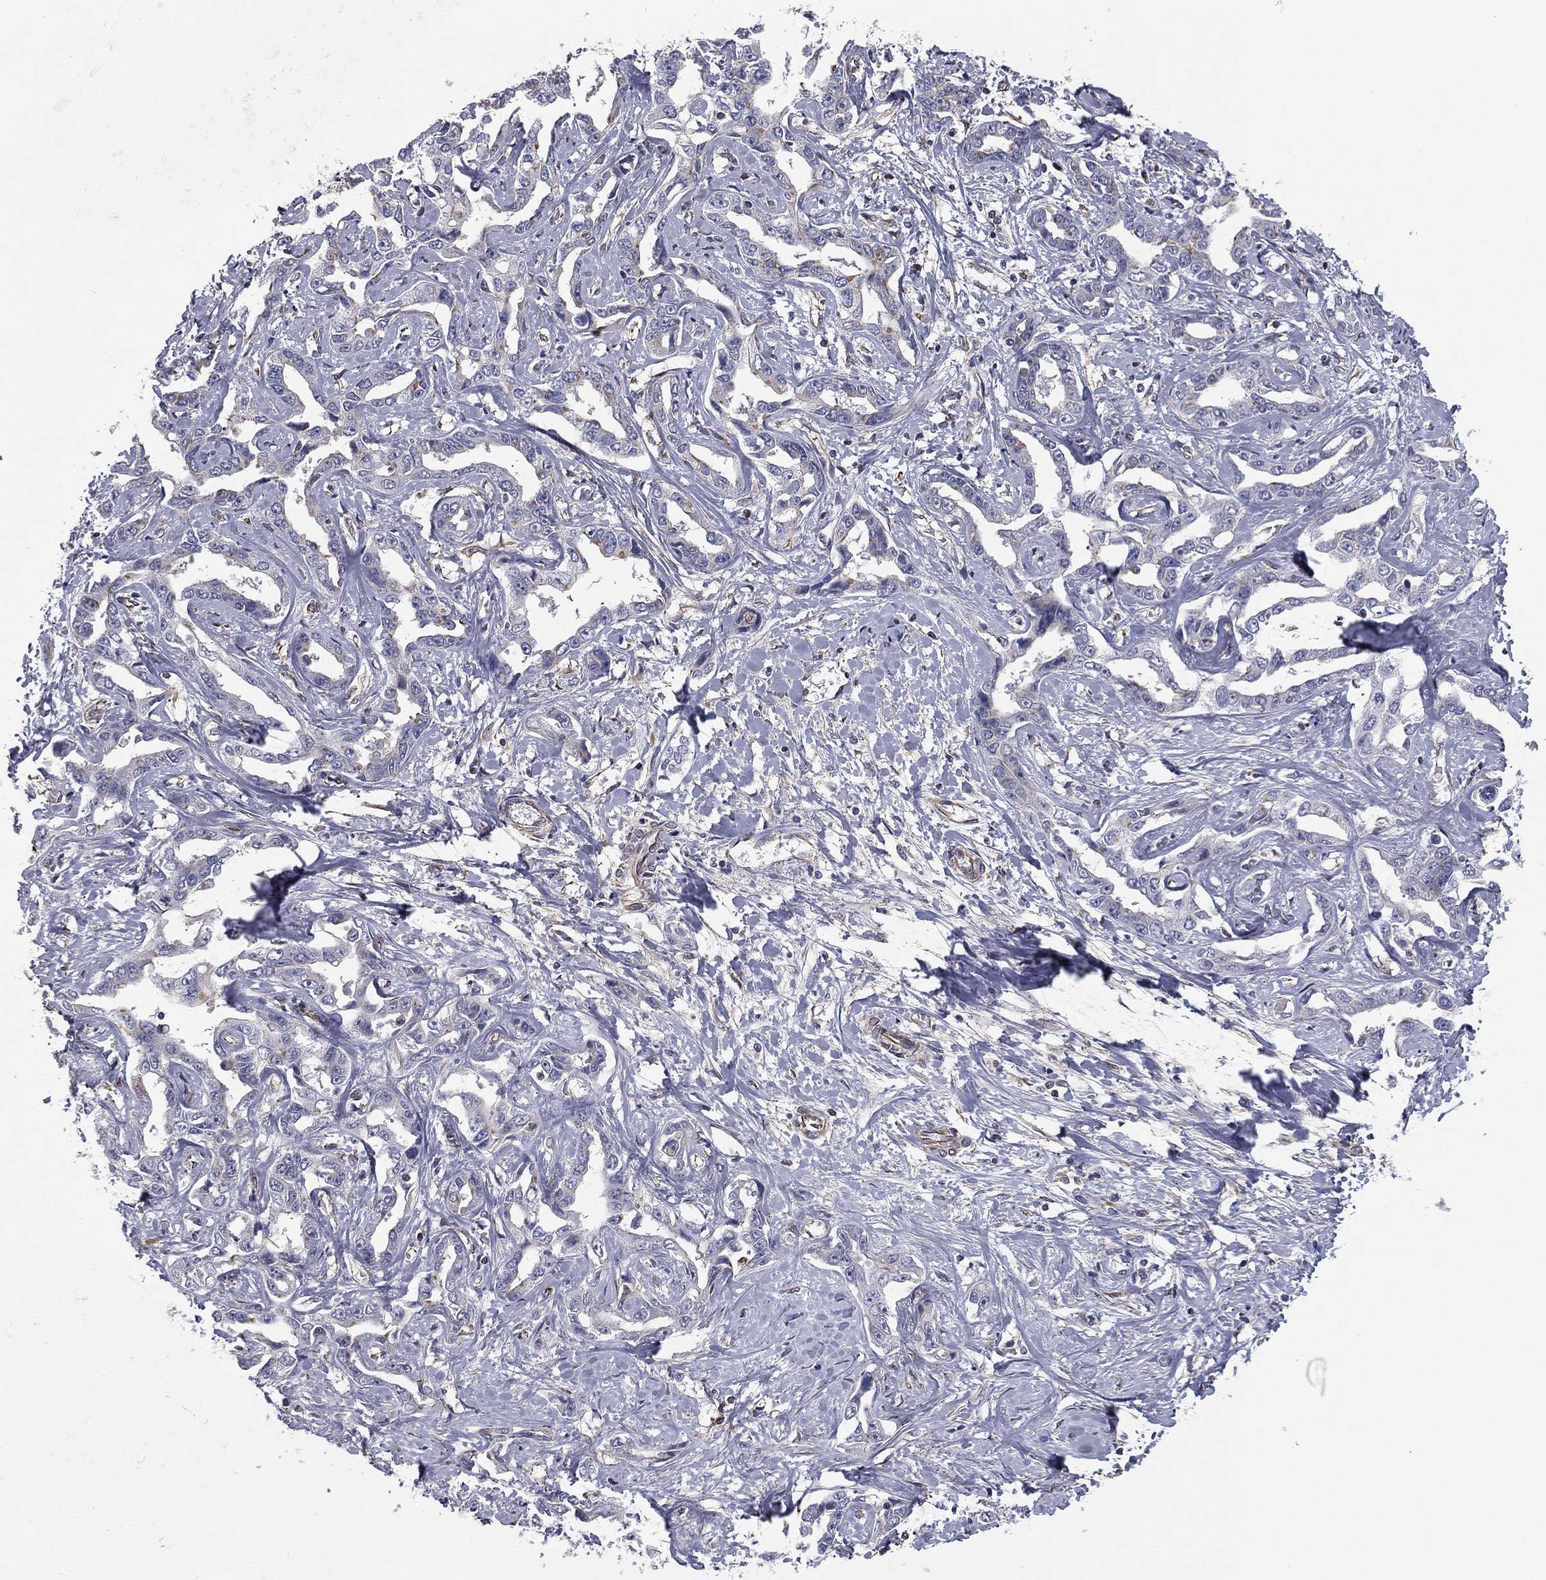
{"staining": {"intensity": "negative", "quantity": "none", "location": "none"}, "tissue": "liver cancer", "cell_type": "Tumor cells", "image_type": "cancer", "snomed": [{"axis": "morphology", "description": "Cholangiocarcinoma"}, {"axis": "topography", "description": "Liver"}], "caption": "DAB (3,3'-diaminobenzidine) immunohistochemical staining of cholangiocarcinoma (liver) exhibits no significant positivity in tumor cells.", "gene": "SCUBE1", "patient": {"sex": "male", "age": 59}}